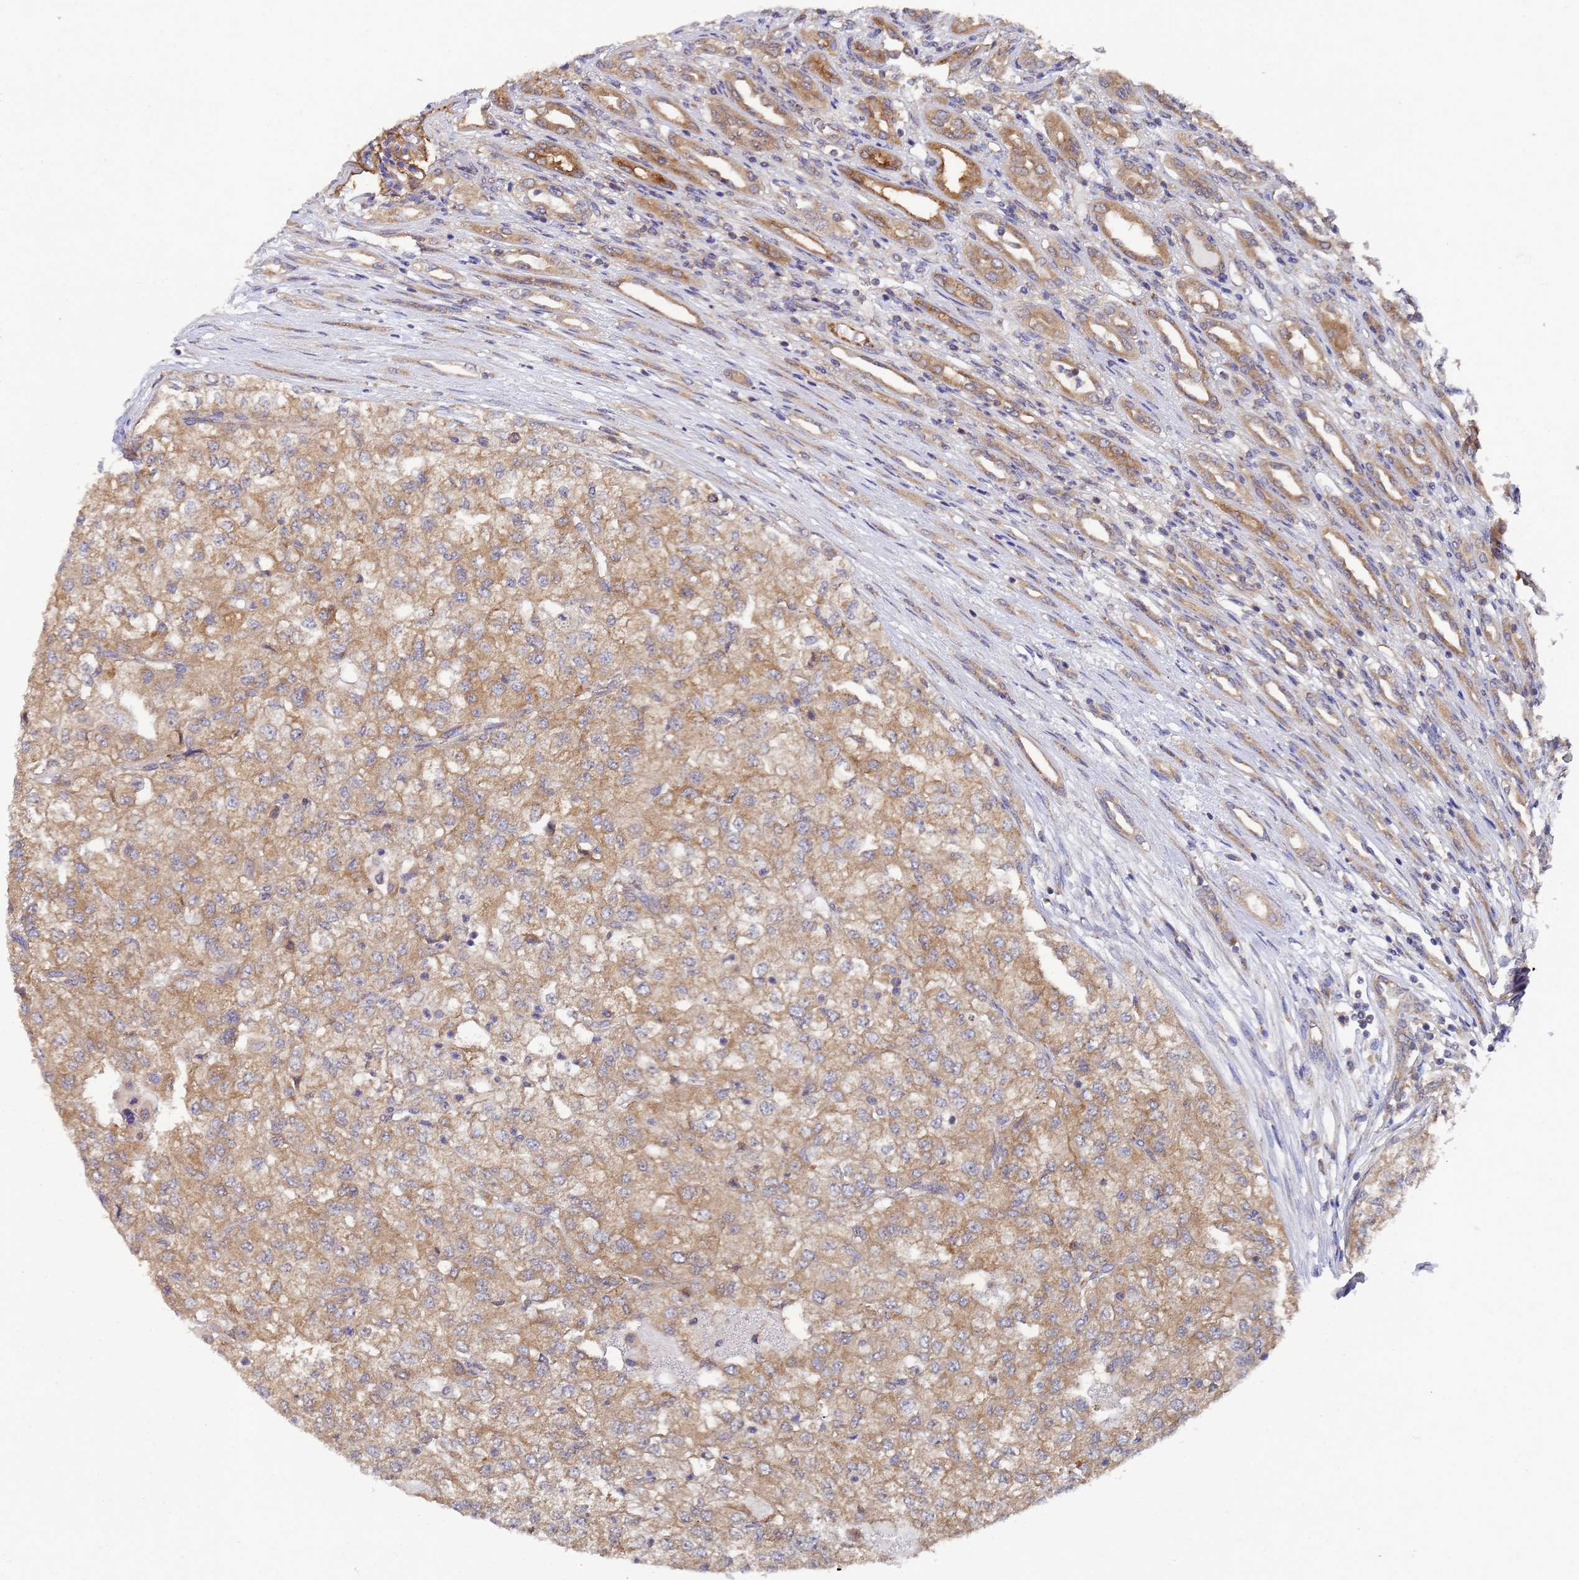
{"staining": {"intensity": "moderate", "quantity": ">75%", "location": "cytoplasmic/membranous"}, "tissue": "renal cancer", "cell_type": "Tumor cells", "image_type": "cancer", "snomed": [{"axis": "morphology", "description": "Adenocarcinoma, NOS"}, {"axis": "topography", "description": "Kidney"}], "caption": "Immunohistochemical staining of human renal cancer displays medium levels of moderate cytoplasmic/membranous positivity in approximately >75% of tumor cells.", "gene": "ALS2CL", "patient": {"sex": "female", "age": 54}}